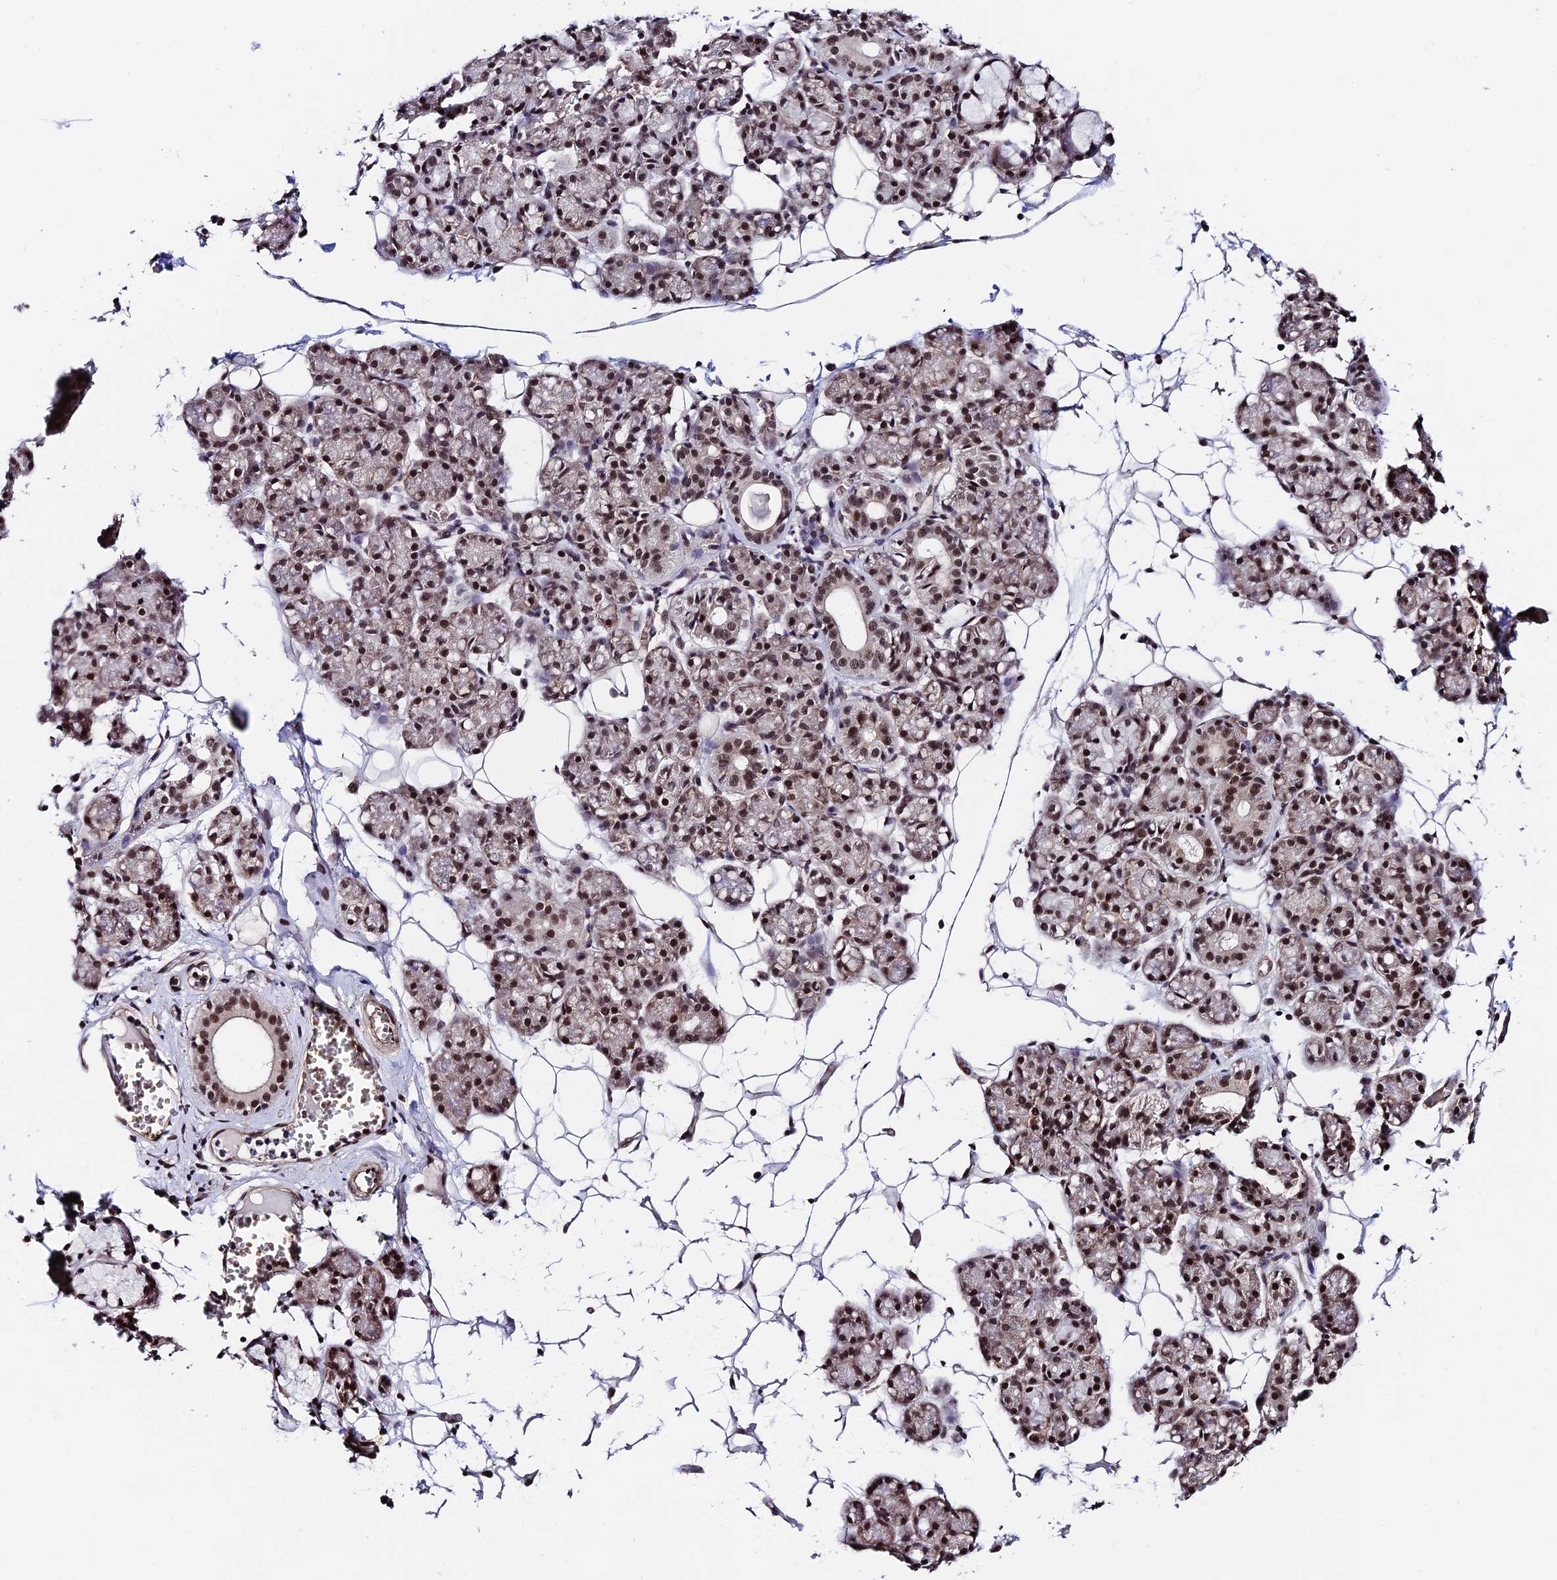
{"staining": {"intensity": "moderate", "quantity": ">75%", "location": "nuclear"}, "tissue": "salivary gland", "cell_type": "Glandular cells", "image_type": "normal", "snomed": [{"axis": "morphology", "description": "Normal tissue, NOS"}, {"axis": "topography", "description": "Salivary gland"}], "caption": "IHC (DAB) staining of normal salivary gland reveals moderate nuclear protein staining in approximately >75% of glandular cells.", "gene": "RBM42", "patient": {"sex": "male", "age": 63}}